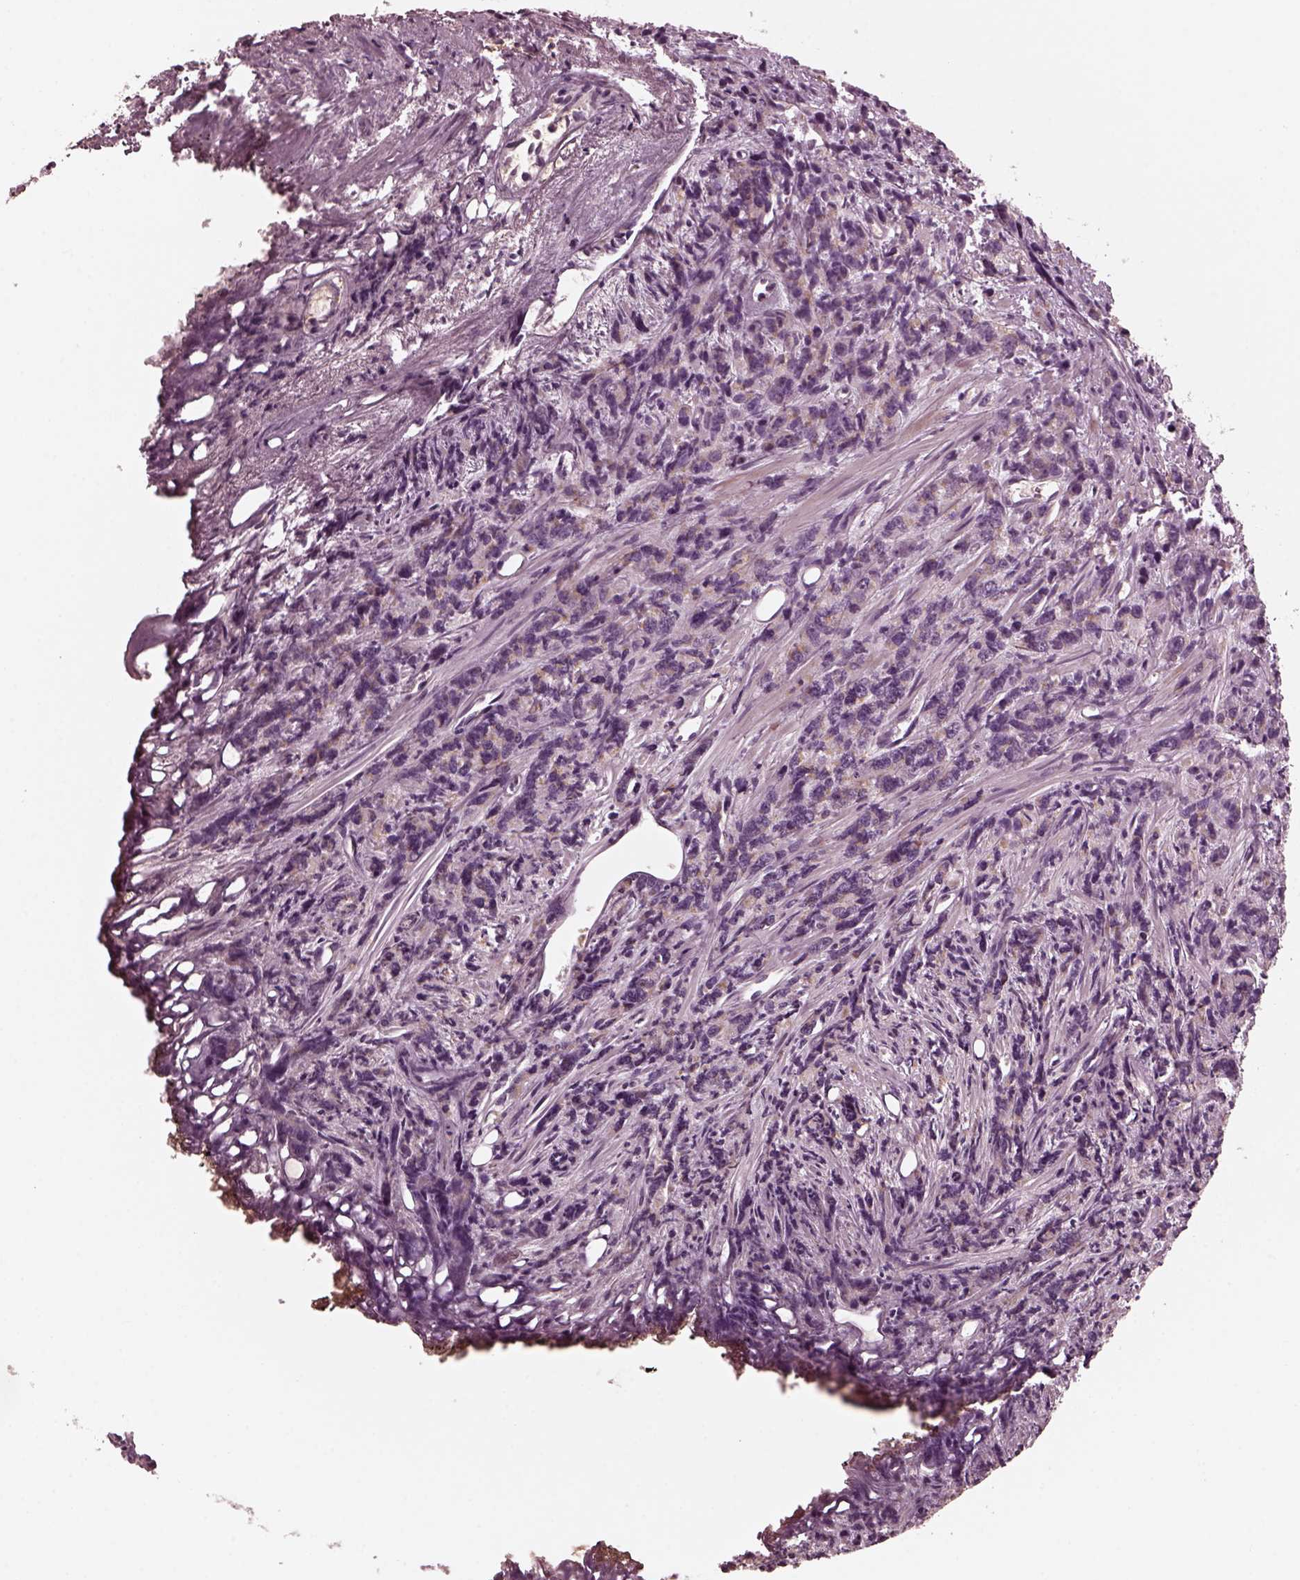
{"staining": {"intensity": "weak", "quantity": ">75%", "location": "cytoplasmic/membranous"}, "tissue": "prostate cancer", "cell_type": "Tumor cells", "image_type": "cancer", "snomed": [{"axis": "morphology", "description": "Adenocarcinoma, High grade"}, {"axis": "topography", "description": "Prostate"}], "caption": "IHC micrograph of neoplastic tissue: human prostate adenocarcinoma (high-grade) stained using IHC exhibits low levels of weak protein expression localized specifically in the cytoplasmic/membranous of tumor cells, appearing as a cytoplasmic/membranous brown color.", "gene": "KIF6", "patient": {"sex": "male", "age": 77}}